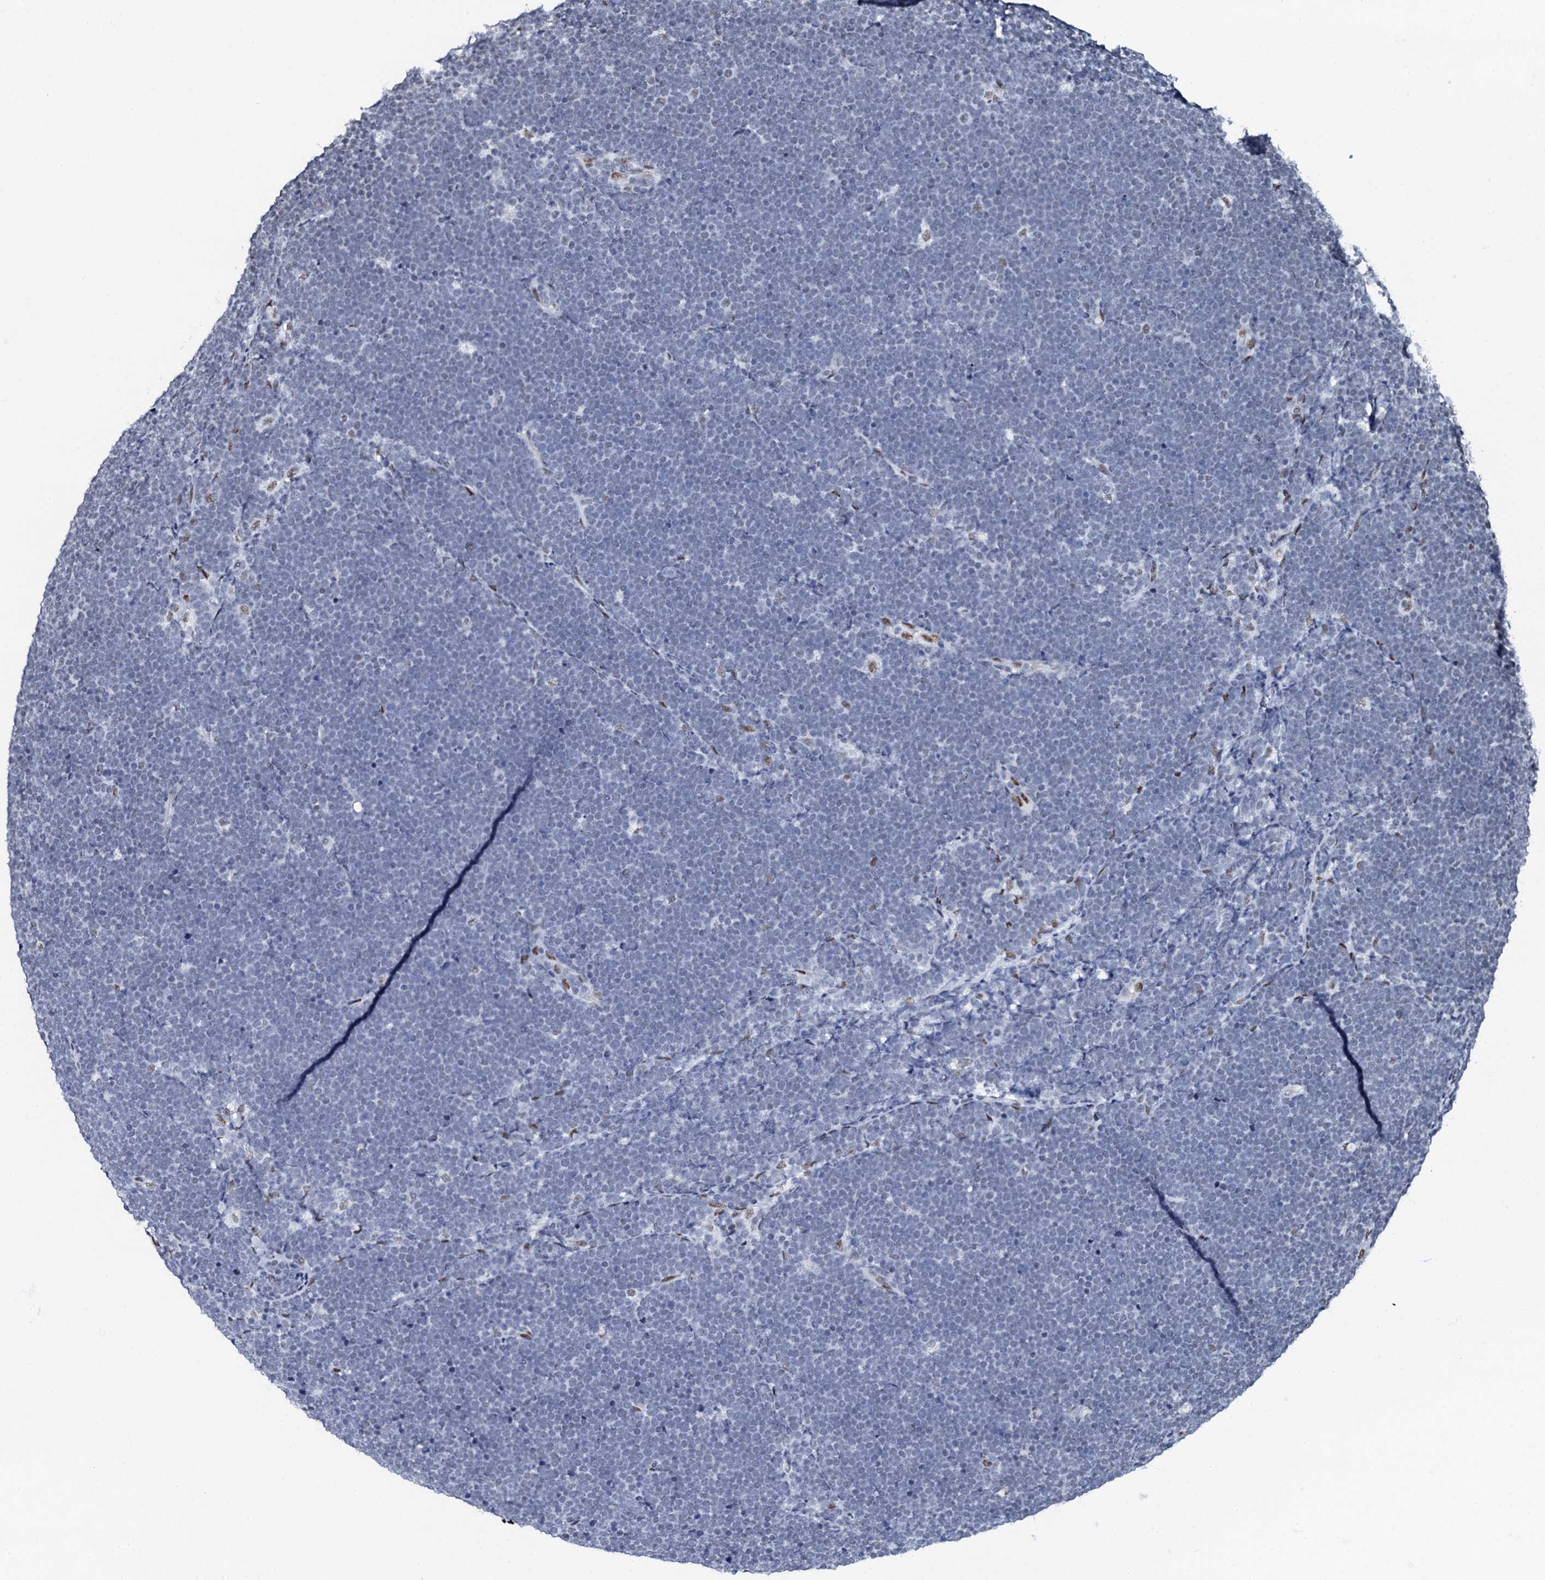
{"staining": {"intensity": "negative", "quantity": "none", "location": "none"}, "tissue": "lymphoma", "cell_type": "Tumor cells", "image_type": "cancer", "snomed": [{"axis": "morphology", "description": "Malignant lymphoma, non-Hodgkin's type, High grade"}, {"axis": "topography", "description": "Lymph node"}], "caption": "The image displays no significant expression in tumor cells of malignant lymphoma, non-Hodgkin's type (high-grade).", "gene": "NKAPD1", "patient": {"sex": "male", "age": 13}}